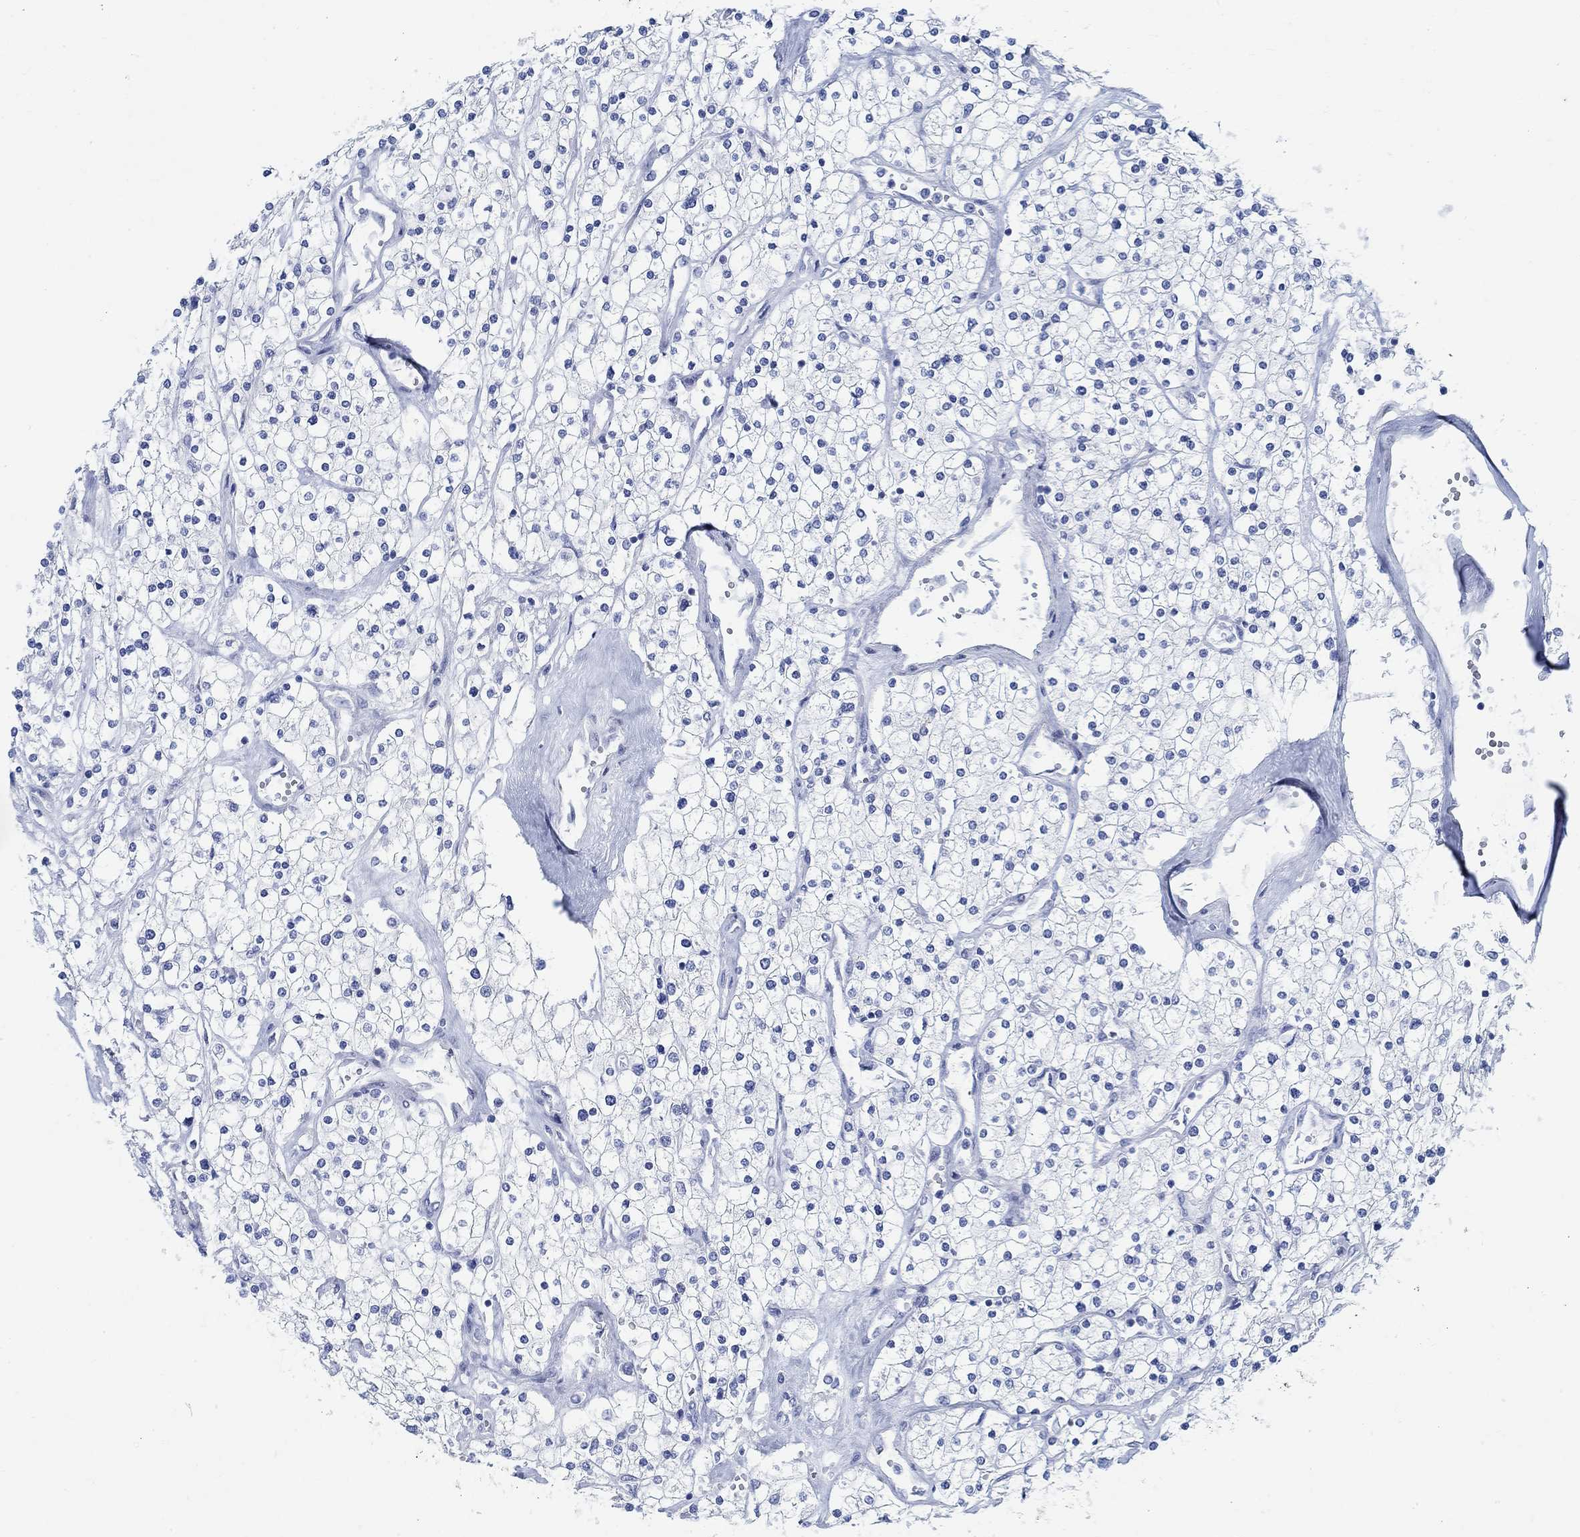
{"staining": {"intensity": "negative", "quantity": "none", "location": "none"}, "tissue": "renal cancer", "cell_type": "Tumor cells", "image_type": "cancer", "snomed": [{"axis": "morphology", "description": "Adenocarcinoma, NOS"}, {"axis": "topography", "description": "Kidney"}], "caption": "IHC image of human renal adenocarcinoma stained for a protein (brown), which displays no positivity in tumor cells.", "gene": "RBM20", "patient": {"sex": "male", "age": 80}}